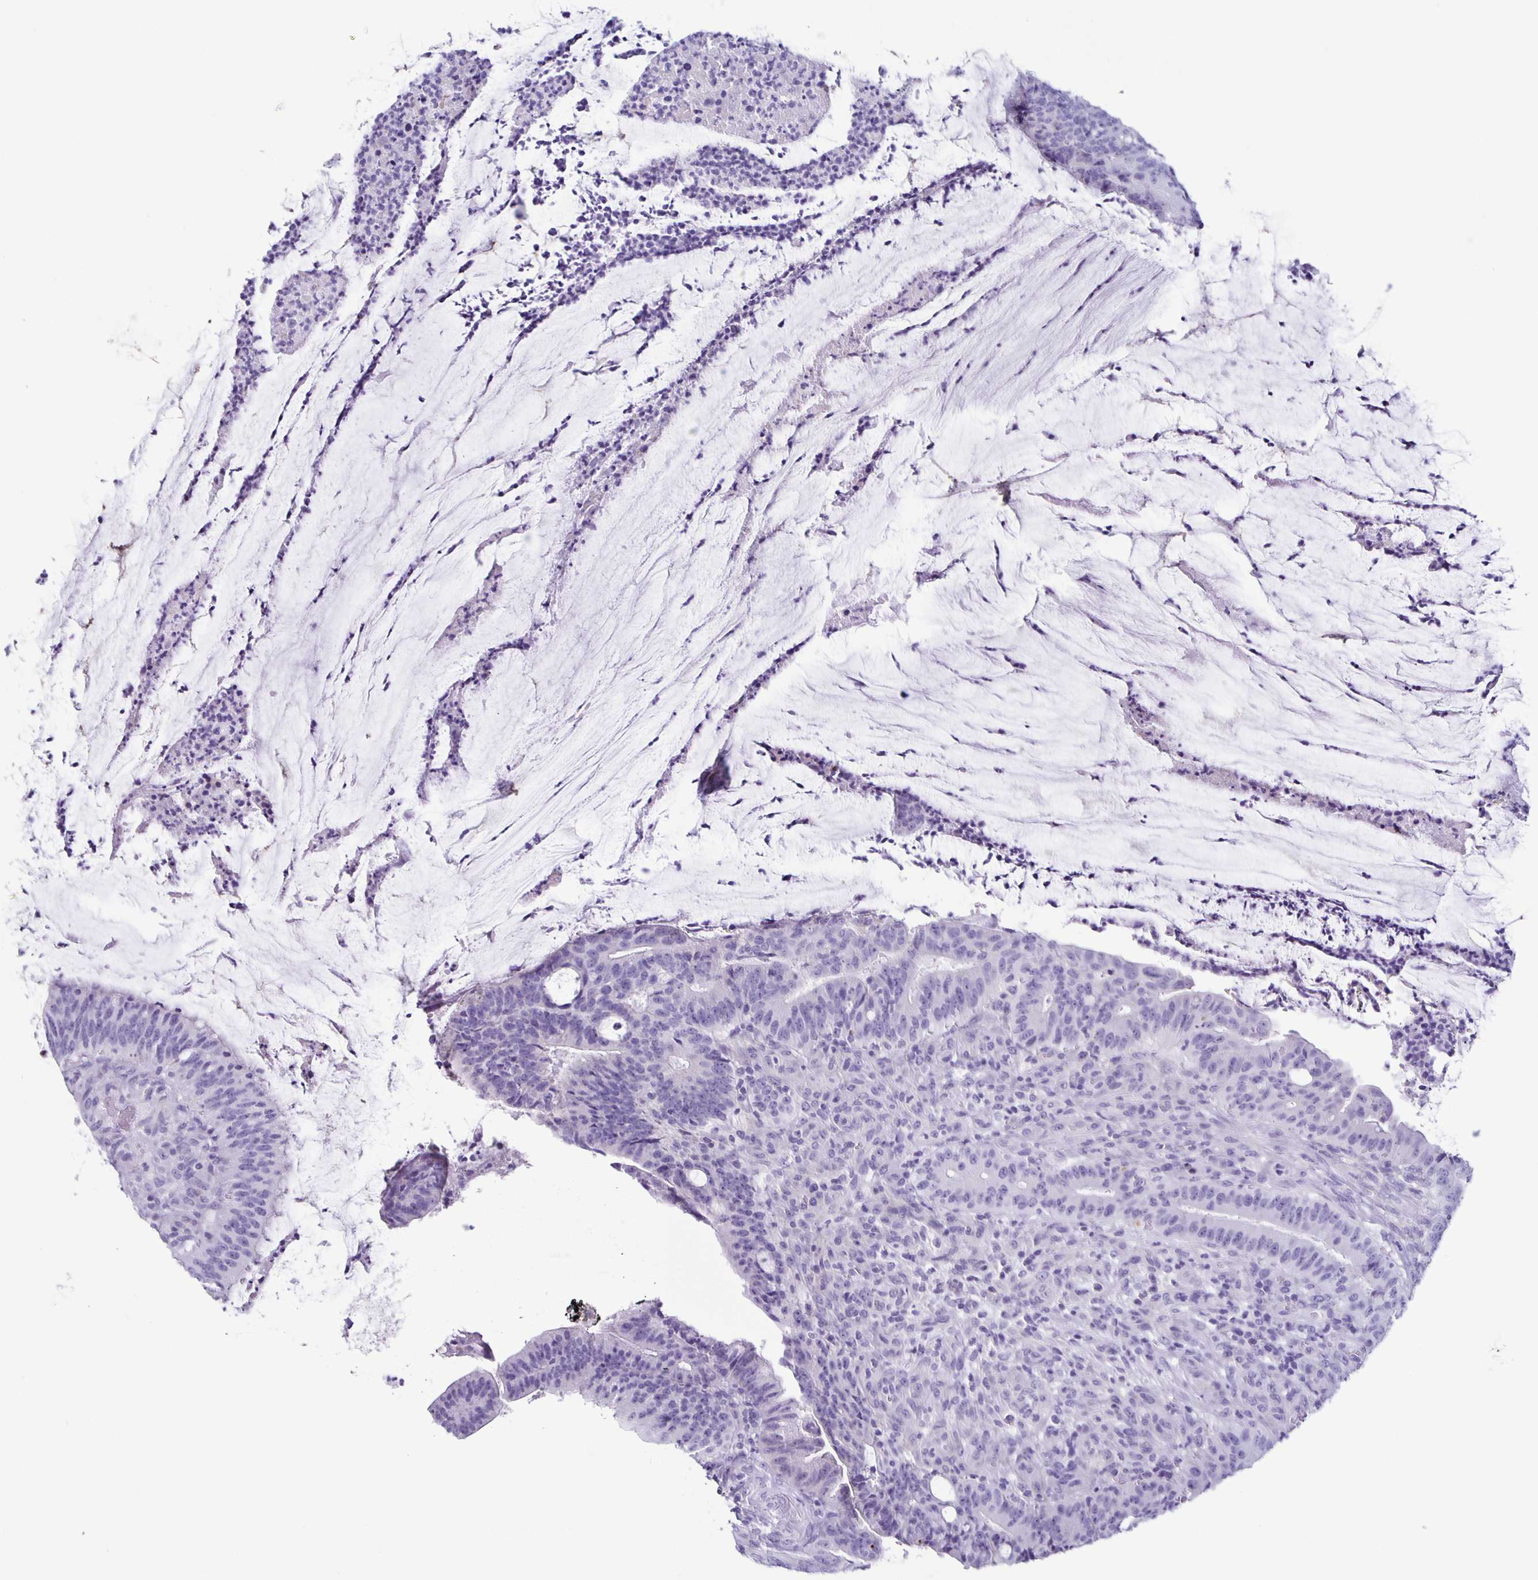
{"staining": {"intensity": "negative", "quantity": "none", "location": "none"}, "tissue": "colorectal cancer", "cell_type": "Tumor cells", "image_type": "cancer", "snomed": [{"axis": "morphology", "description": "Adenocarcinoma, NOS"}, {"axis": "topography", "description": "Colon"}], "caption": "Tumor cells show no significant protein staining in colorectal cancer (adenocarcinoma). (Brightfield microscopy of DAB (3,3'-diaminobenzidine) immunohistochemistry at high magnification).", "gene": "AQP6", "patient": {"sex": "female", "age": 43}}